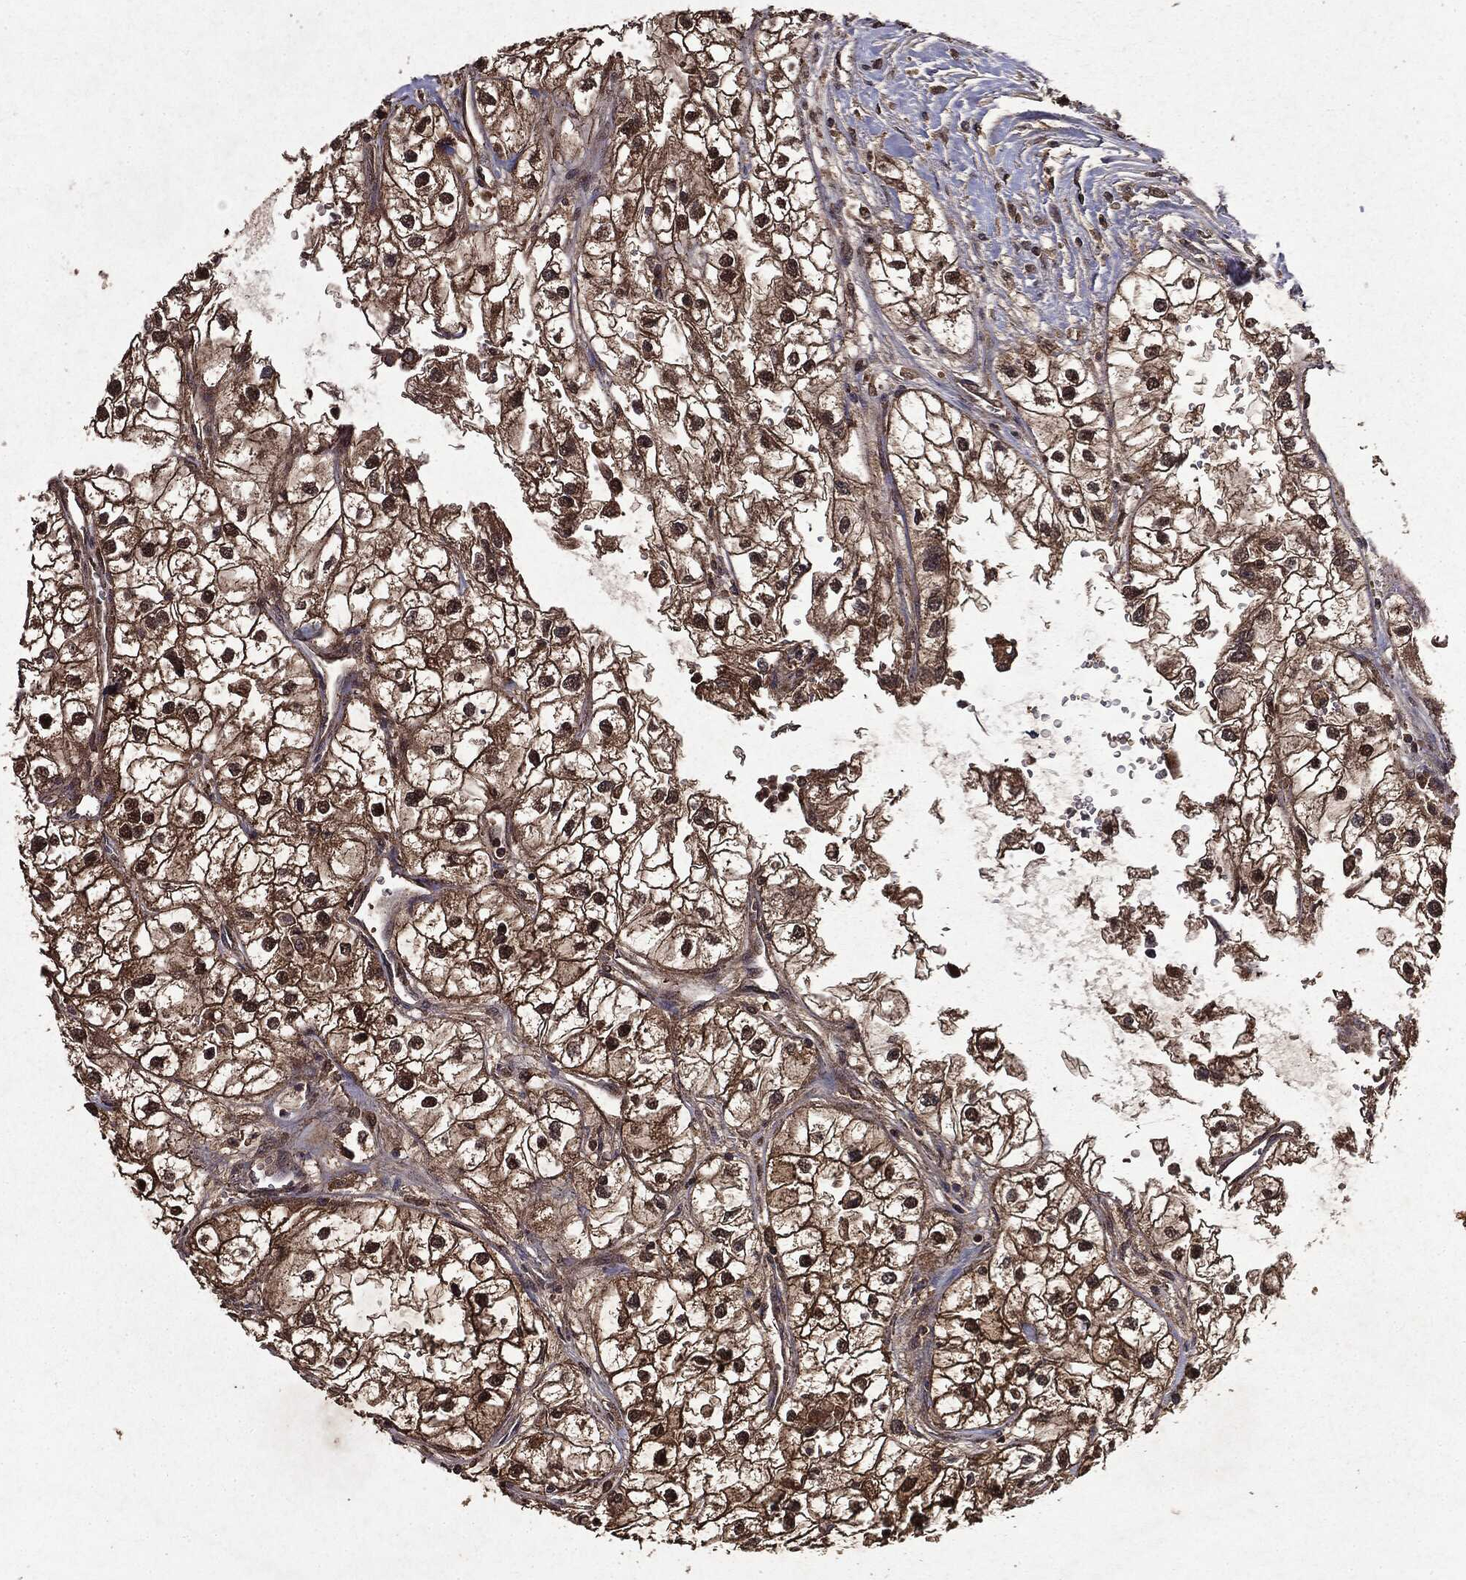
{"staining": {"intensity": "strong", "quantity": ">75%", "location": "cytoplasmic/membranous"}, "tissue": "renal cancer", "cell_type": "Tumor cells", "image_type": "cancer", "snomed": [{"axis": "morphology", "description": "Adenocarcinoma, NOS"}, {"axis": "topography", "description": "Kidney"}], "caption": "Tumor cells display high levels of strong cytoplasmic/membranous positivity in about >75% of cells in human renal adenocarcinoma. (DAB IHC, brown staining for protein, blue staining for nuclei).", "gene": "MTOR", "patient": {"sex": "male", "age": 59}}